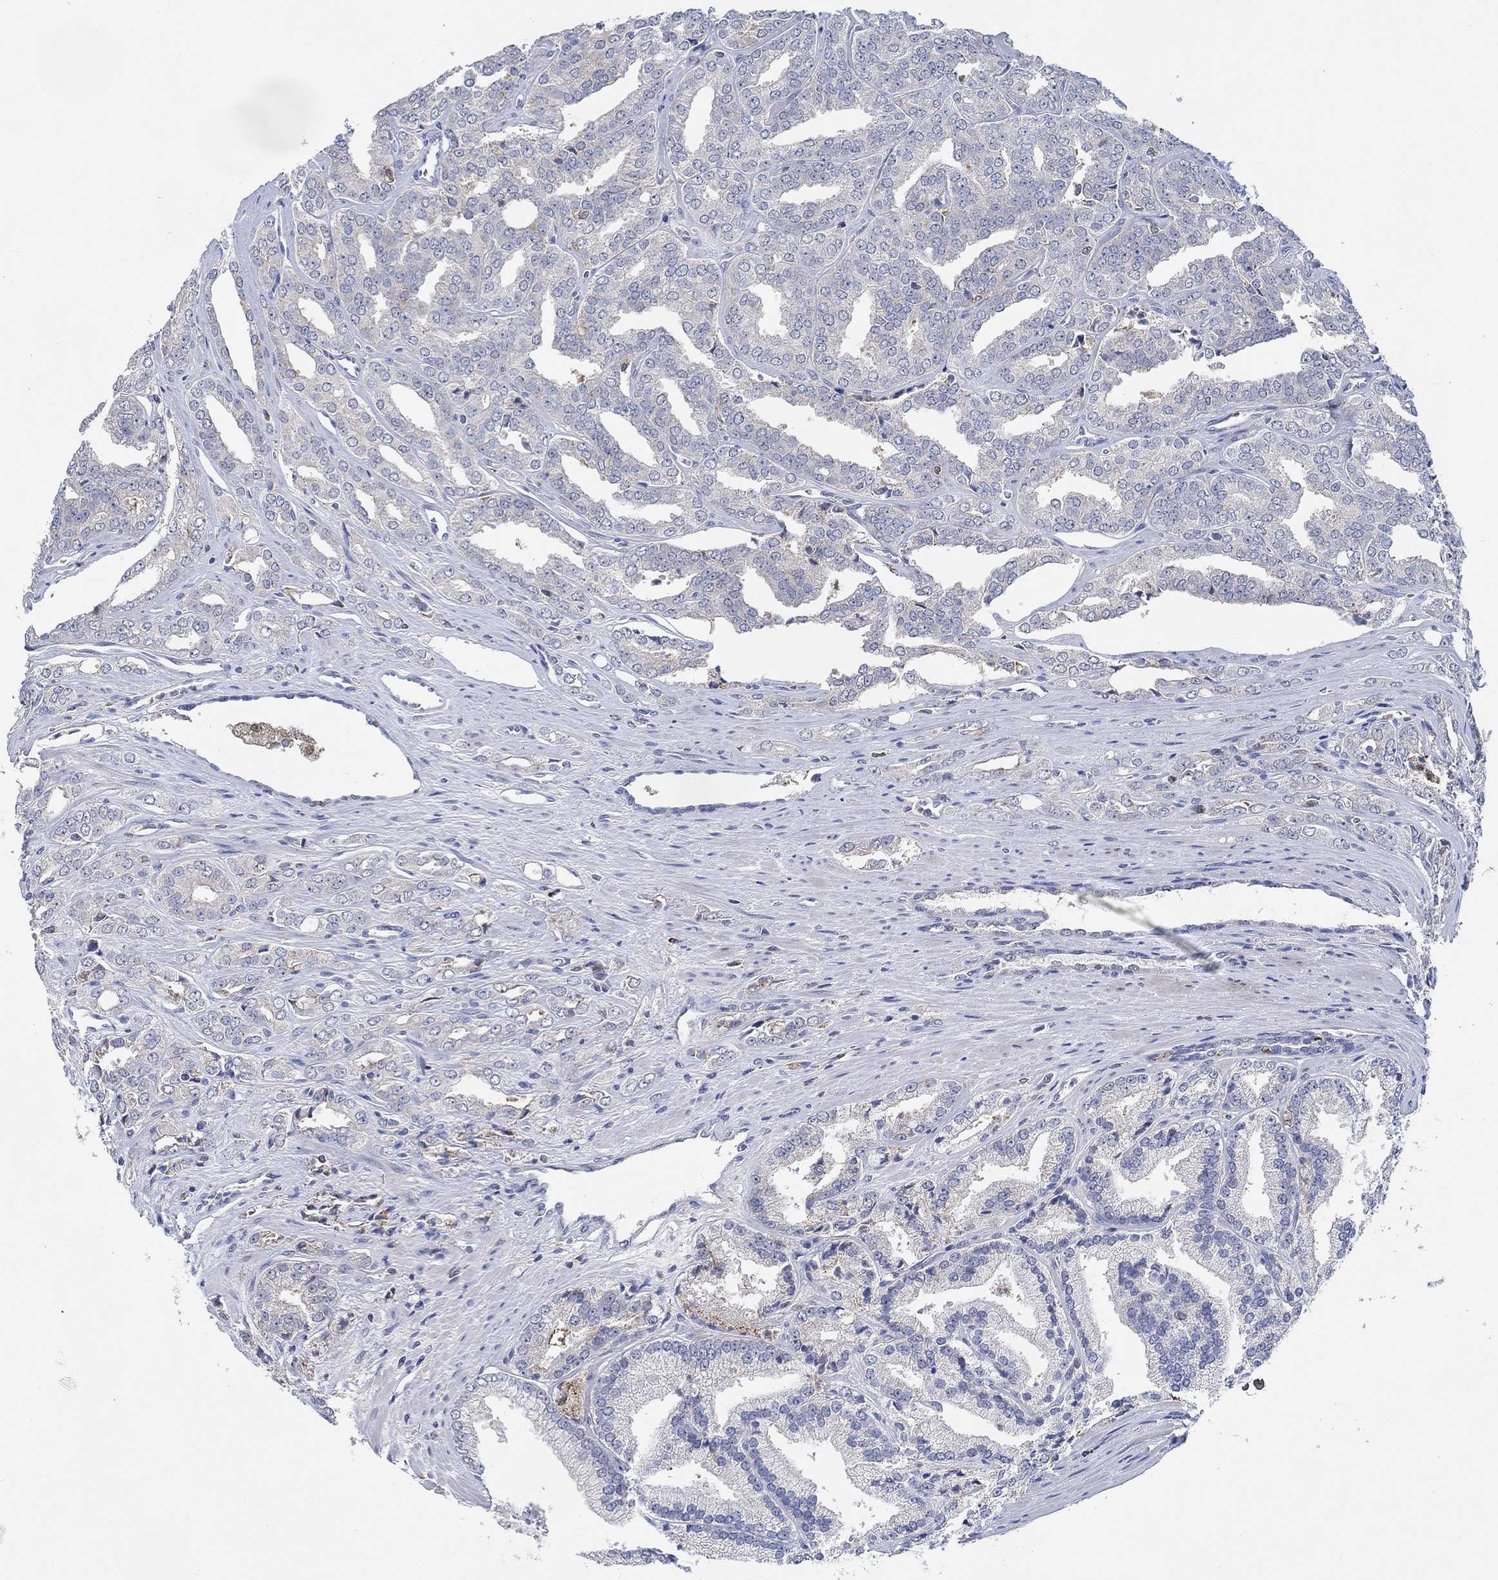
{"staining": {"intensity": "negative", "quantity": "none", "location": "none"}, "tissue": "prostate cancer", "cell_type": "Tumor cells", "image_type": "cancer", "snomed": [{"axis": "morphology", "description": "Adenocarcinoma, NOS"}, {"axis": "morphology", "description": "Adenocarcinoma, High grade"}, {"axis": "topography", "description": "Prostate"}], "caption": "Prostate adenocarcinoma (high-grade) was stained to show a protein in brown. There is no significant positivity in tumor cells.", "gene": "MPP1", "patient": {"sex": "male", "age": 70}}